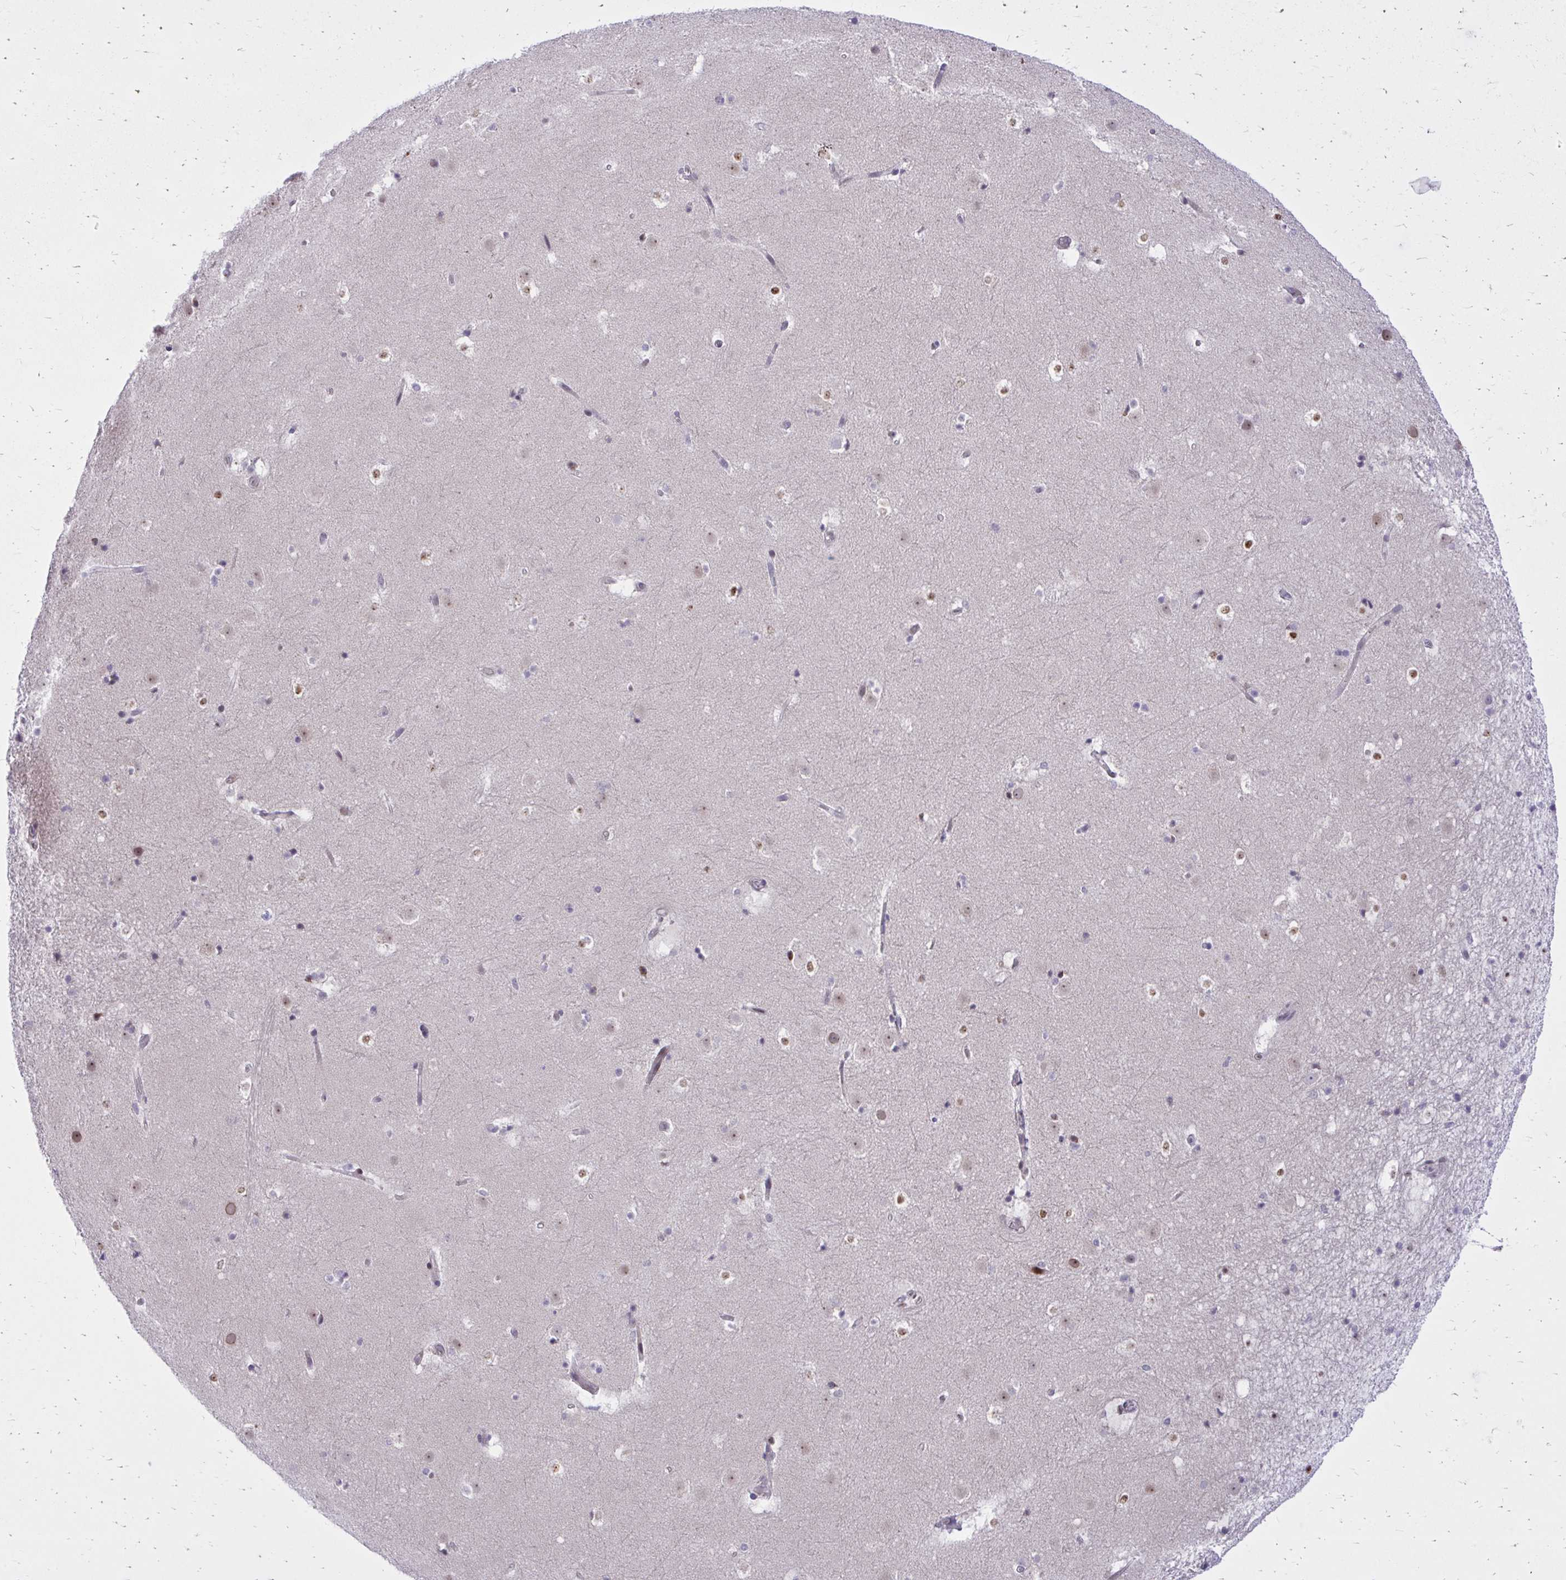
{"staining": {"intensity": "strong", "quantity": "<25%", "location": "nuclear"}, "tissue": "caudate", "cell_type": "Glial cells", "image_type": "normal", "snomed": [{"axis": "morphology", "description": "Normal tissue, NOS"}, {"axis": "topography", "description": "Lateral ventricle wall"}], "caption": "A medium amount of strong nuclear staining is present in approximately <25% of glial cells in unremarkable caudate. Using DAB (3,3'-diaminobenzidine) (brown) and hematoxylin (blue) stains, captured at high magnification using brightfield microscopy.", "gene": "C14orf39", "patient": {"sex": "male", "age": 37}}